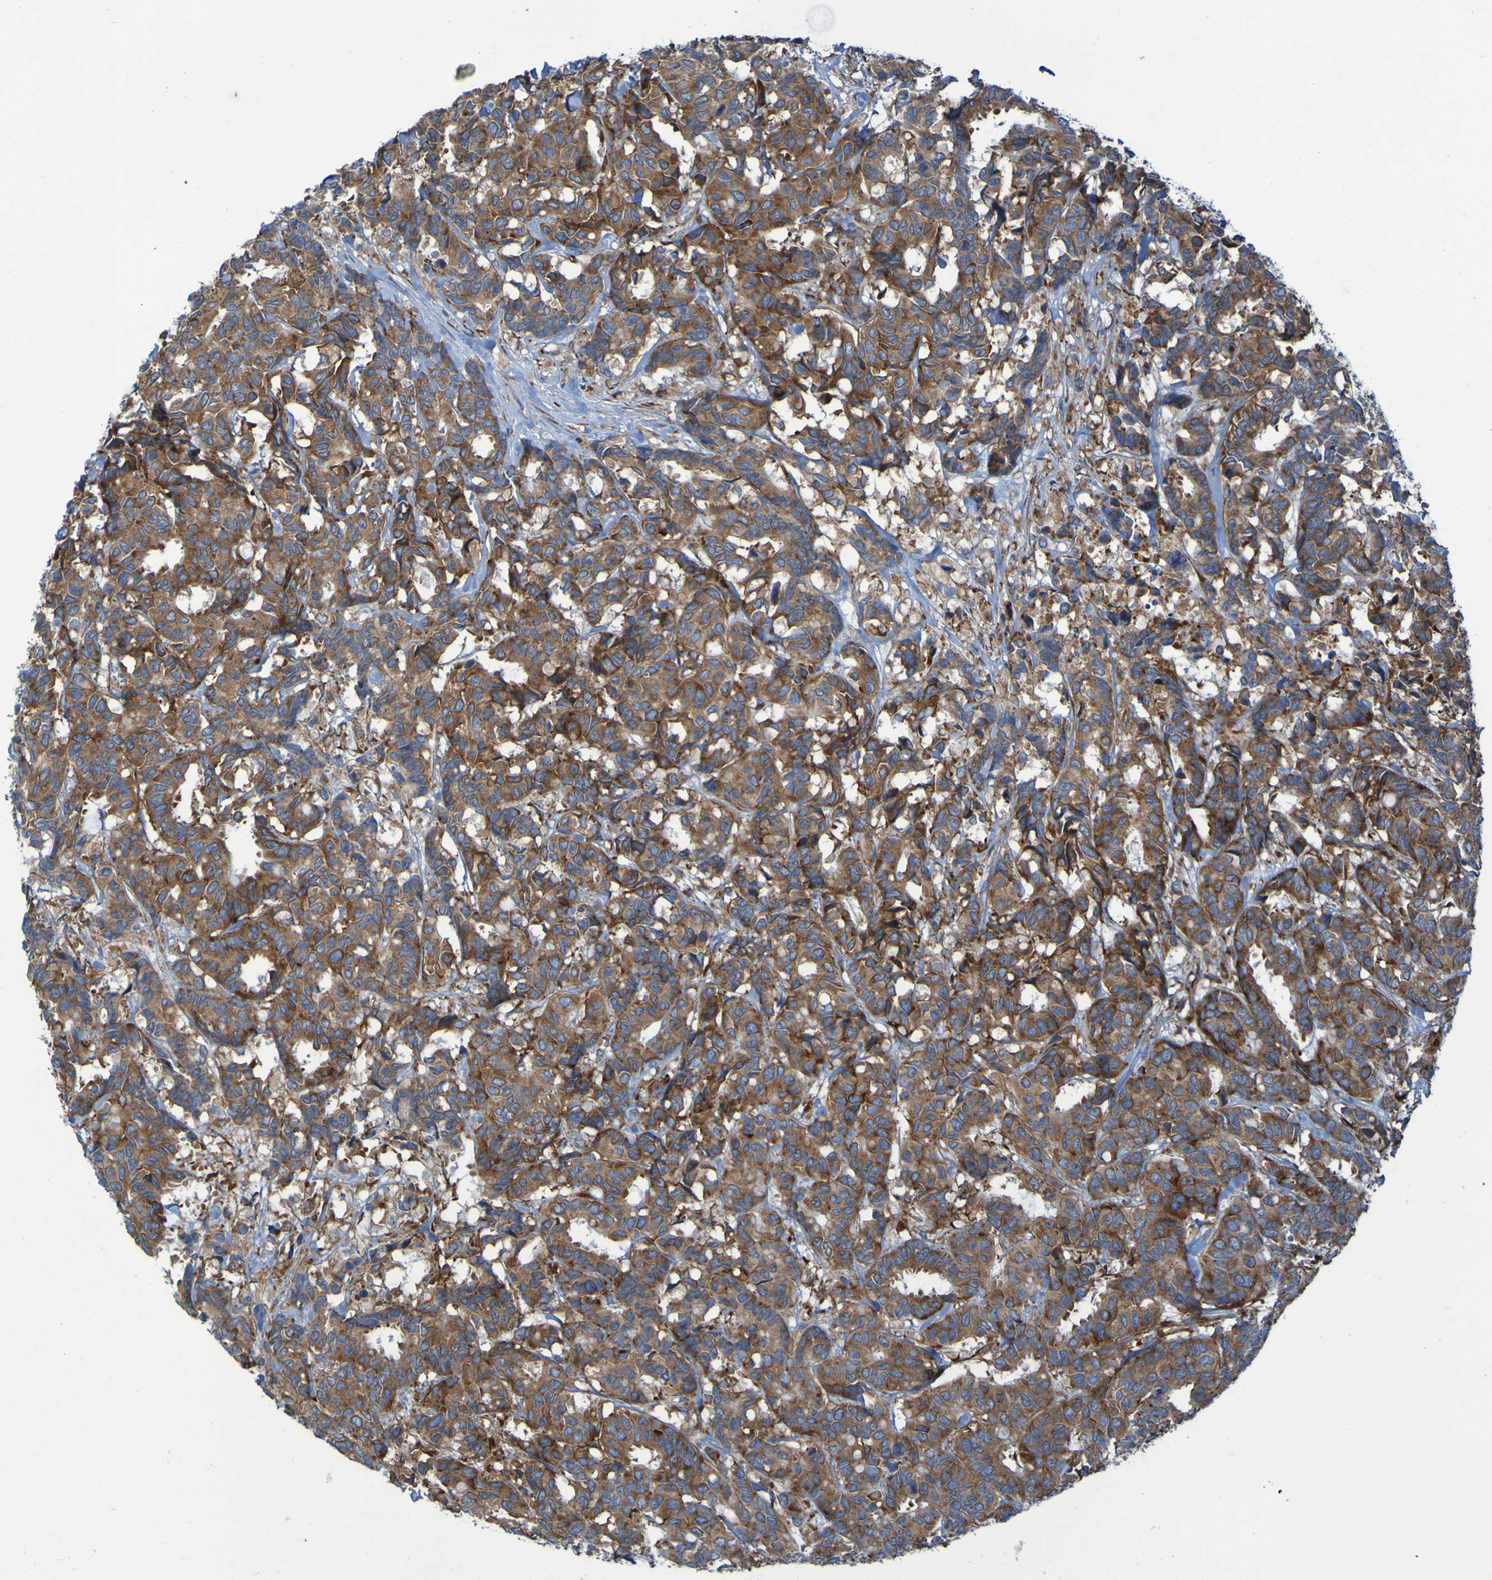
{"staining": {"intensity": "moderate", "quantity": ">75%", "location": "cytoplasmic/membranous"}, "tissue": "breast cancer", "cell_type": "Tumor cells", "image_type": "cancer", "snomed": [{"axis": "morphology", "description": "Duct carcinoma"}, {"axis": "topography", "description": "Breast"}], "caption": "Immunohistochemistry (IHC) photomicrograph of breast cancer stained for a protein (brown), which exhibits medium levels of moderate cytoplasmic/membranous staining in approximately >75% of tumor cells.", "gene": "RPL10", "patient": {"sex": "female", "age": 87}}